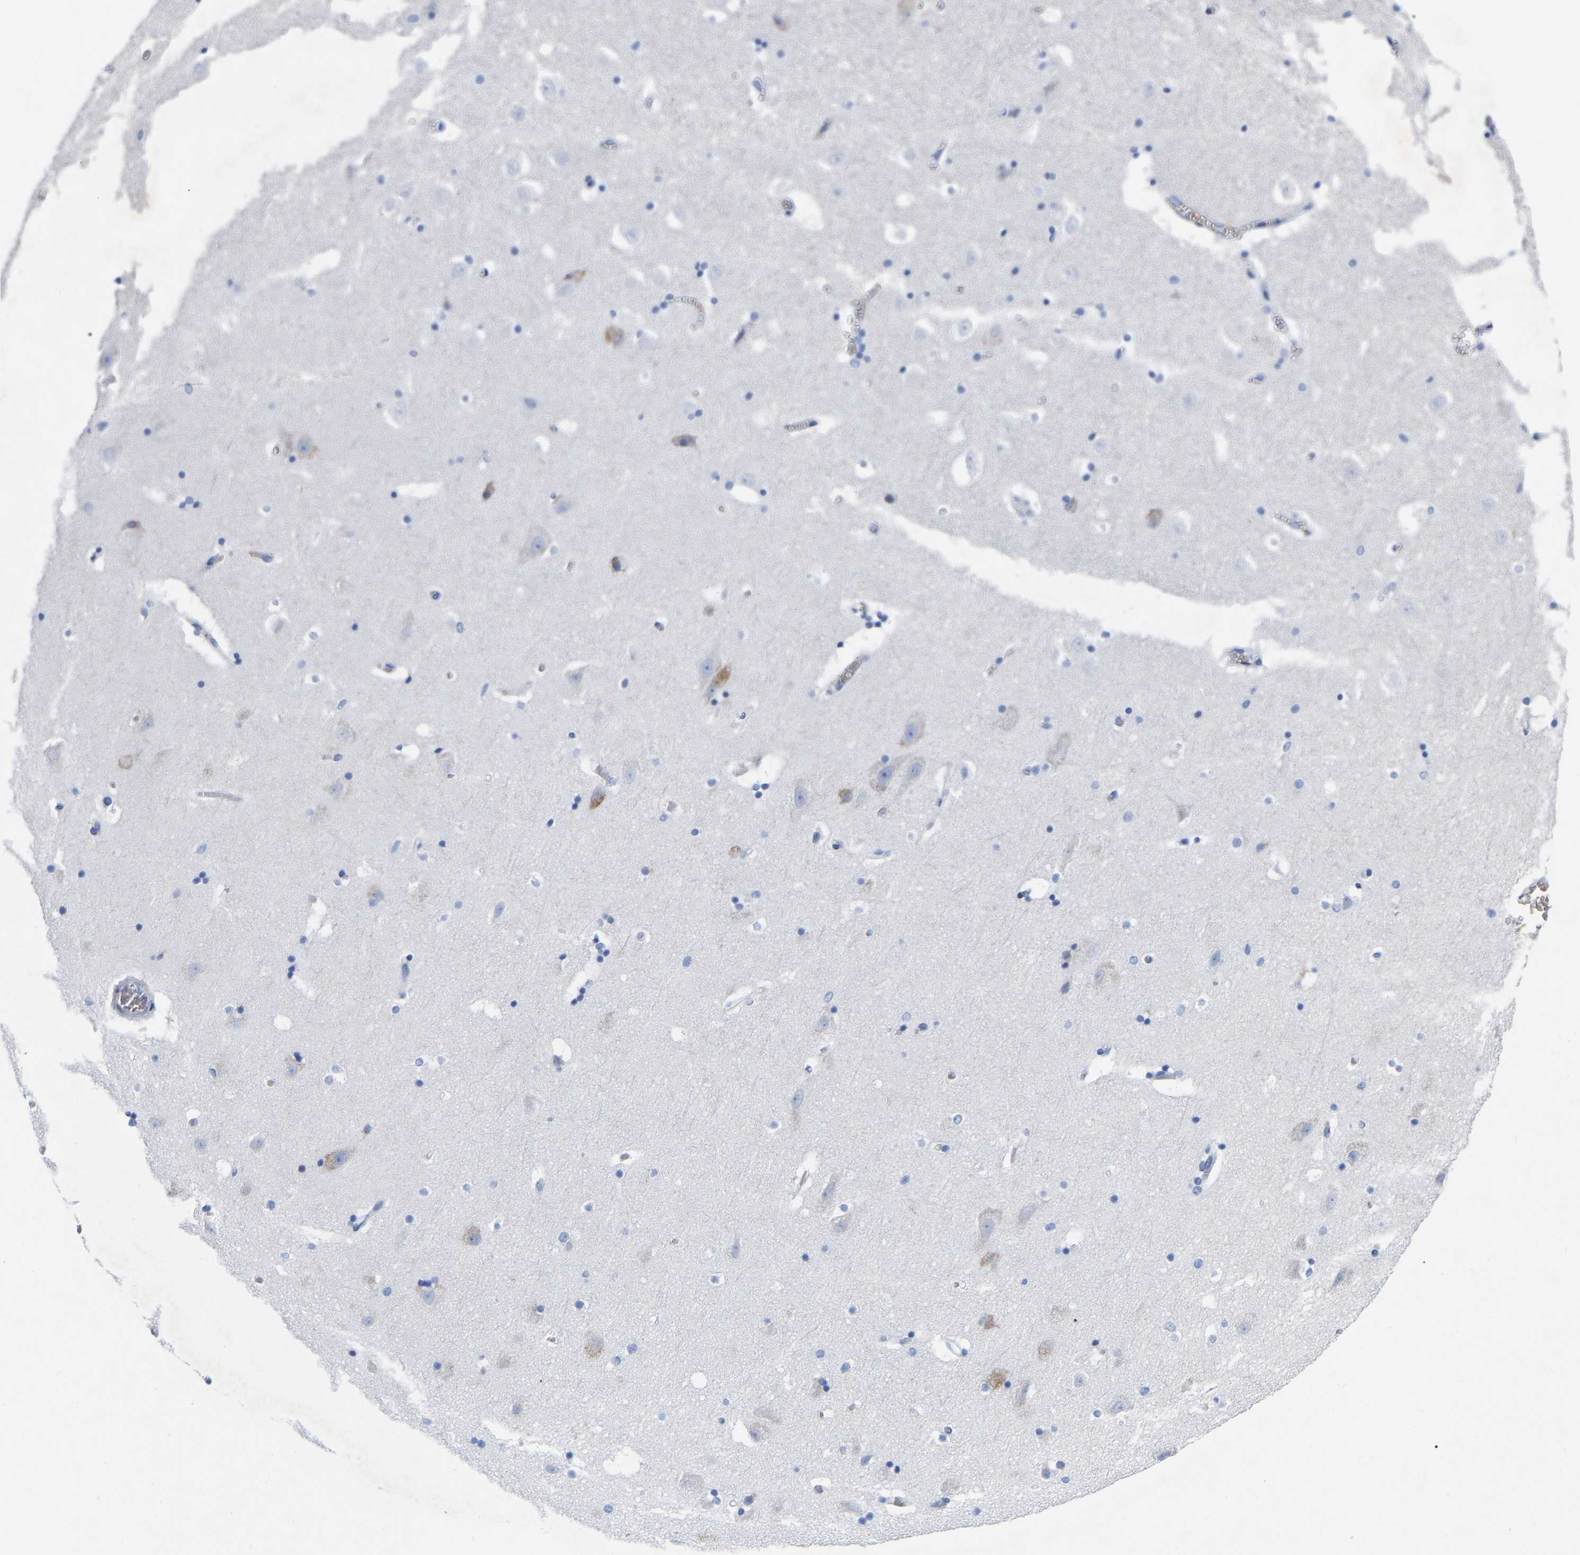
{"staining": {"intensity": "negative", "quantity": "none", "location": "none"}, "tissue": "hippocampus", "cell_type": "Glial cells", "image_type": "normal", "snomed": [{"axis": "morphology", "description": "Normal tissue, NOS"}, {"axis": "topography", "description": "Hippocampus"}], "caption": "Immunohistochemistry histopathology image of unremarkable hippocampus: human hippocampus stained with DAB (3,3'-diaminobenzidine) displays no significant protein expression in glial cells. Brightfield microscopy of immunohistochemistry stained with DAB (3,3'-diaminobenzidine) (brown) and hematoxylin (blue), captured at high magnification.", "gene": "GDF3", "patient": {"sex": "male", "age": 45}}